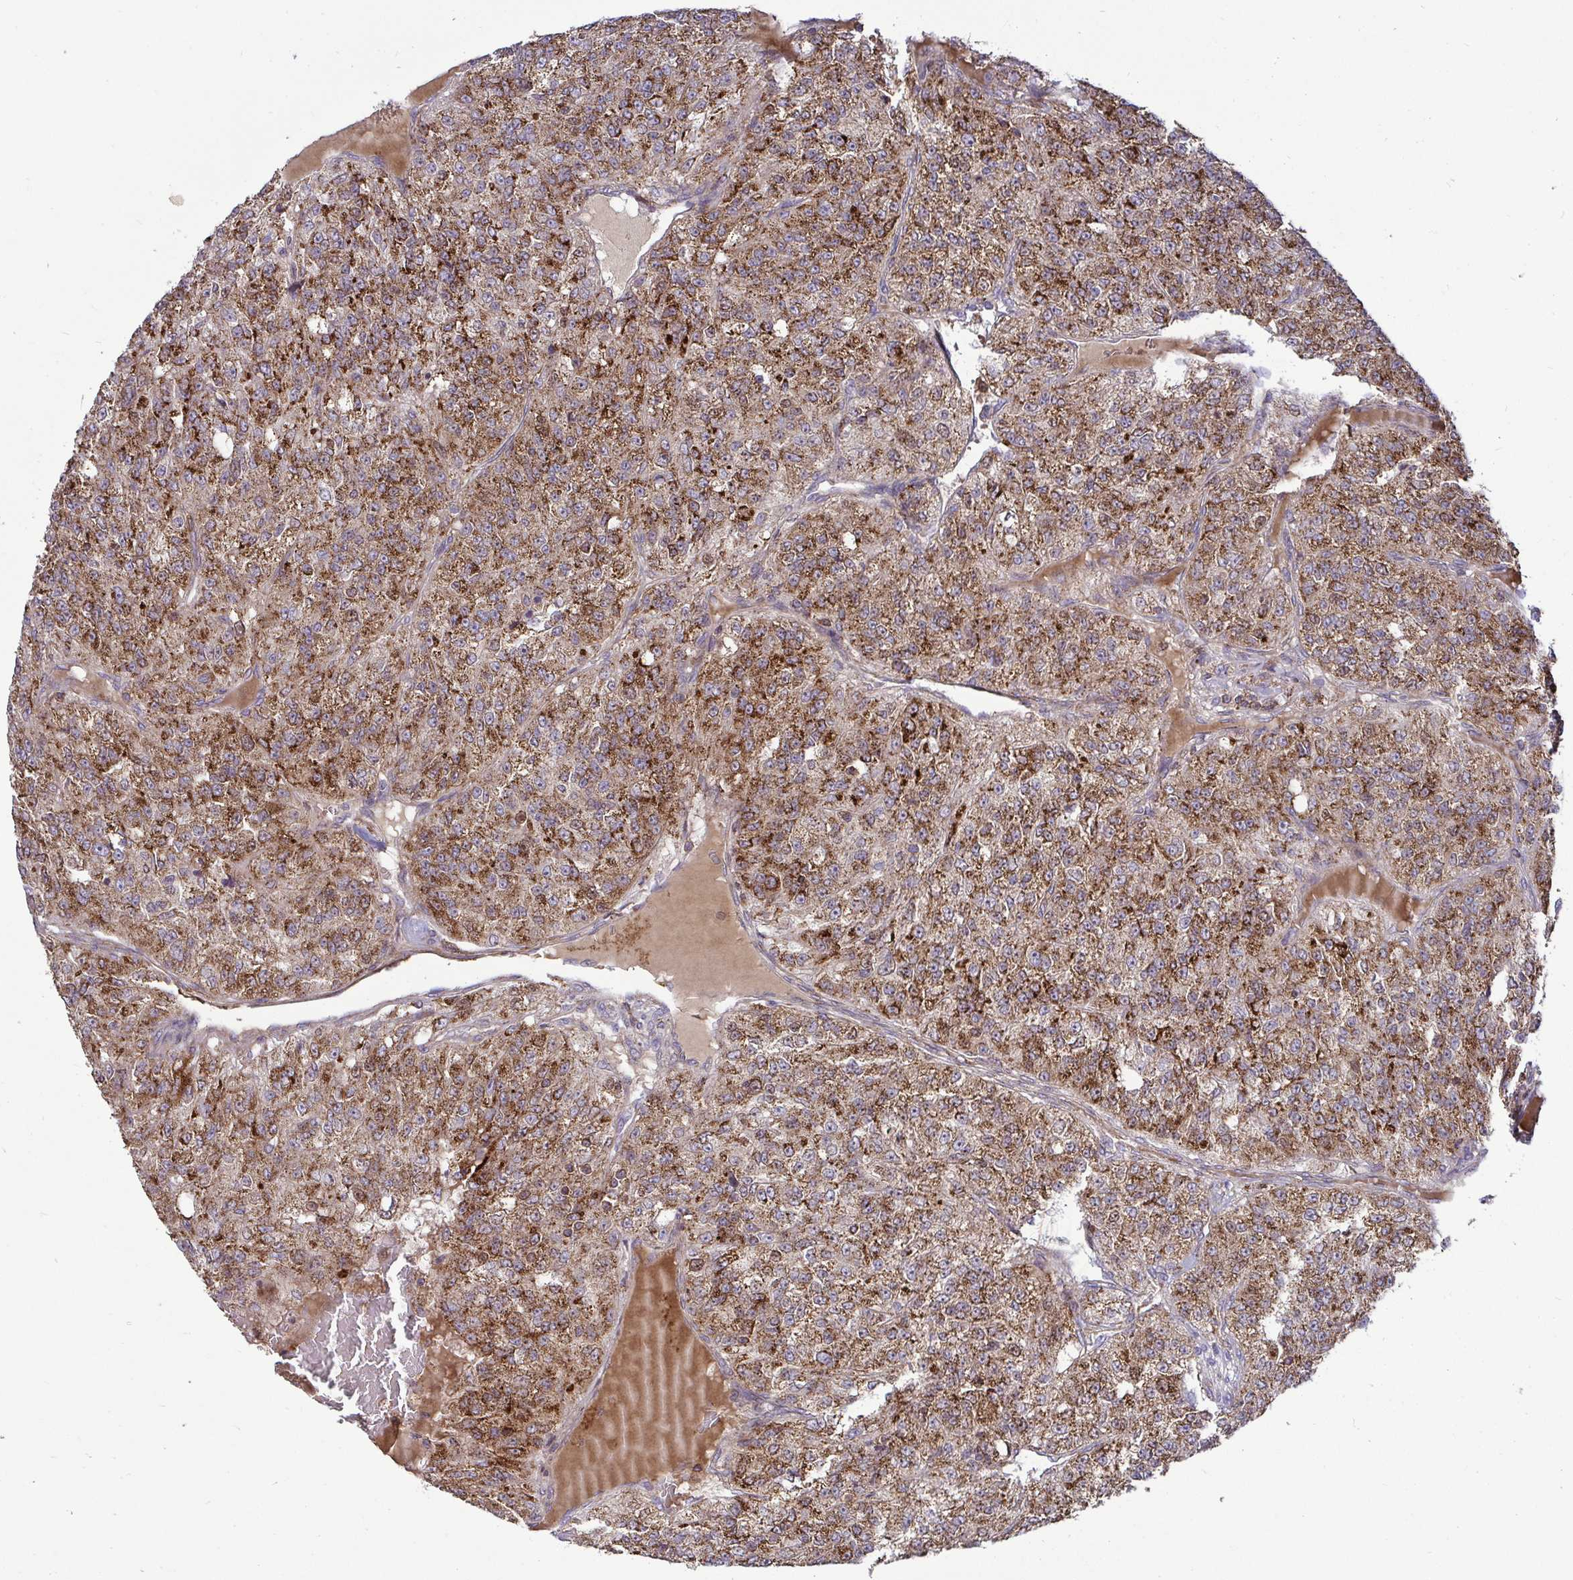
{"staining": {"intensity": "strong", "quantity": ">75%", "location": "cytoplasmic/membranous"}, "tissue": "renal cancer", "cell_type": "Tumor cells", "image_type": "cancer", "snomed": [{"axis": "morphology", "description": "Adenocarcinoma, NOS"}, {"axis": "topography", "description": "Kidney"}], "caption": "High-power microscopy captured an IHC histopathology image of renal cancer (adenocarcinoma), revealing strong cytoplasmic/membranous positivity in approximately >75% of tumor cells. (brown staining indicates protein expression, while blue staining denotes nuclei).", "gene": "SPRY1", "patient": {"sex": "female", "age": 63}}